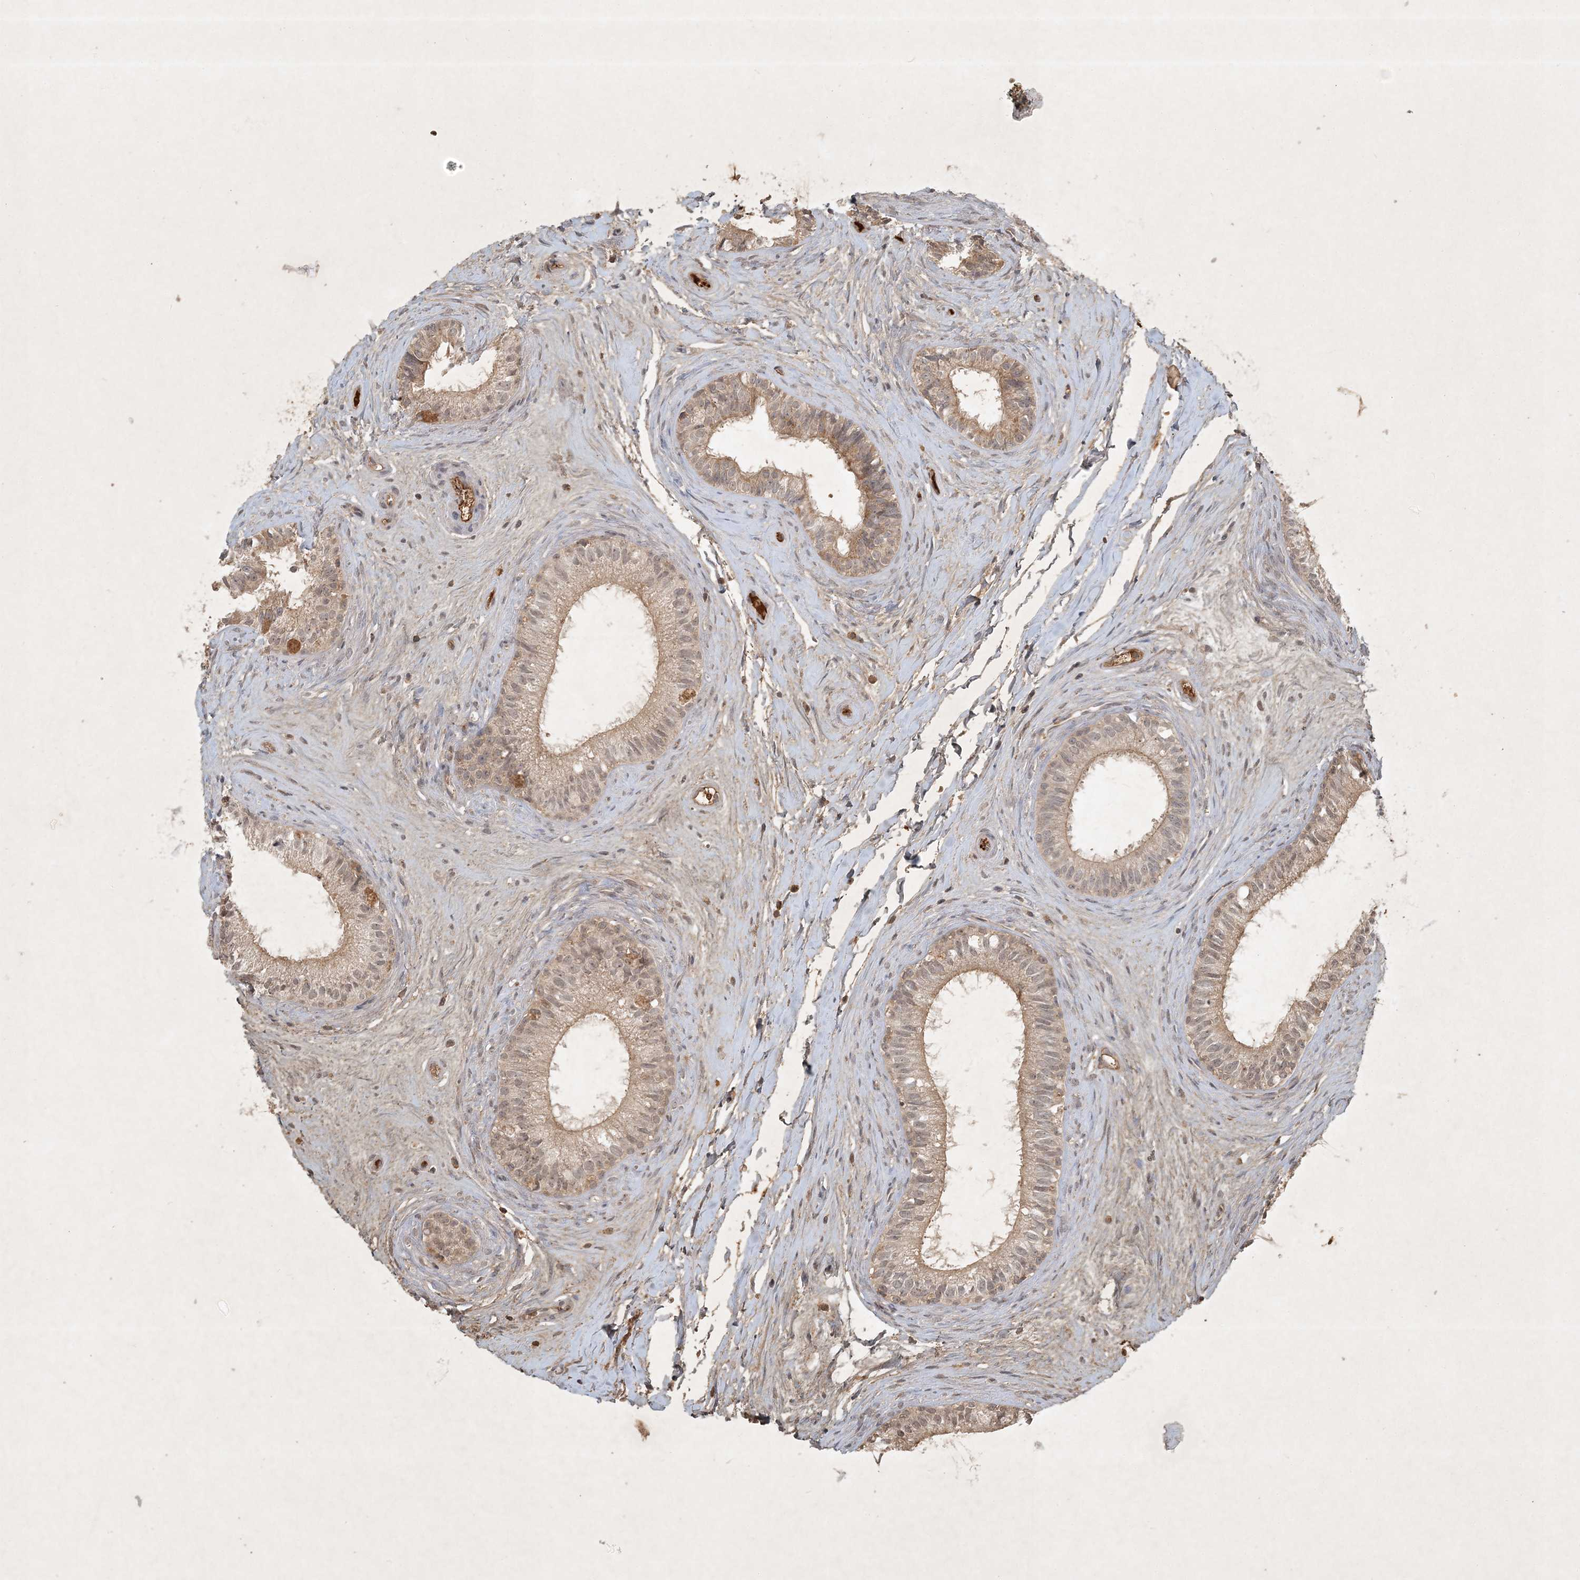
{"staining": {"intensity": "weak", "quantity": "25%-75%", "location": "cytoplasmic/membranous"}, "tissue": "epididymis", "cell_type": "Glandular cells", "image_type": "normal", "snomed": [{"axis": "morphology", "description": "Normal tissue, NOS"}, {"axis": "topography", "description": "Epididymis"}], "caption": "Immunohistochemistry of unremarkable epididymis demonstrates low levels of weak cytoplasmic/membranous staining in approximately 25%-75% of glandular cells.", "gene": "TNFAIP6", "patient": {"sex": "male", "age": 71}}